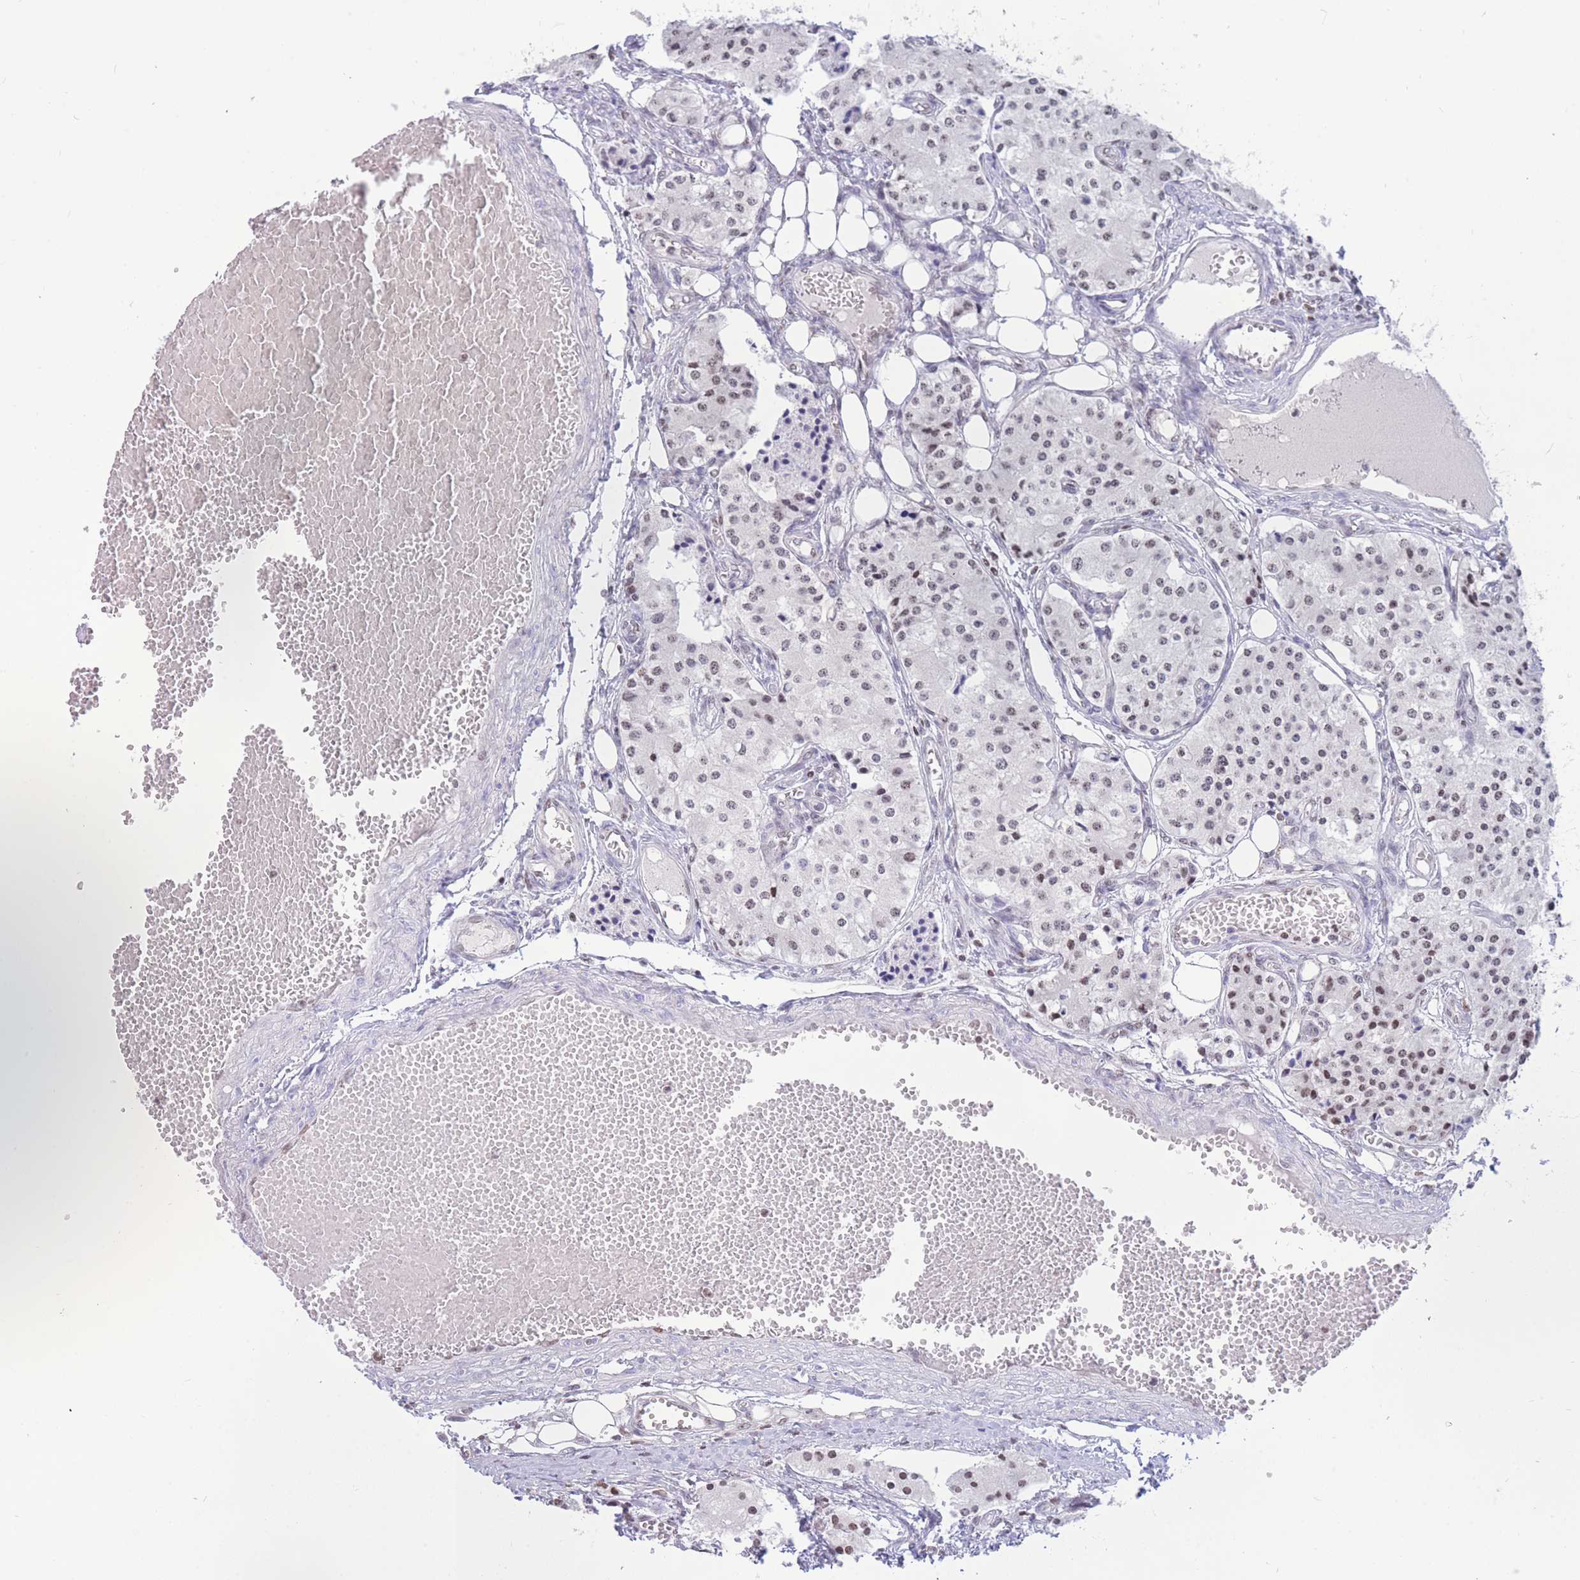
{"staining": {"intensity": "weak", "quantity": ">75%", "location": "nuclear"}, "tissue": "carcinoid", "cell_type": "Tumor cells", "image_type": "cancer", "snomed": [{"axis": "morphology", "description": "Carcinoid, malignant, NOS"}, {"axis": "topography", "description": "Colon"}], "caption": "Protein analysis of carcinoid (malignant) tissue exhibits weak nuclear staining in approximately >75% of tumor cells. Ihc stains the protein in brown and the nuclei are stained blue.", "gene": "HMGN1", "patient": {"sex": "female", "age": 52}}